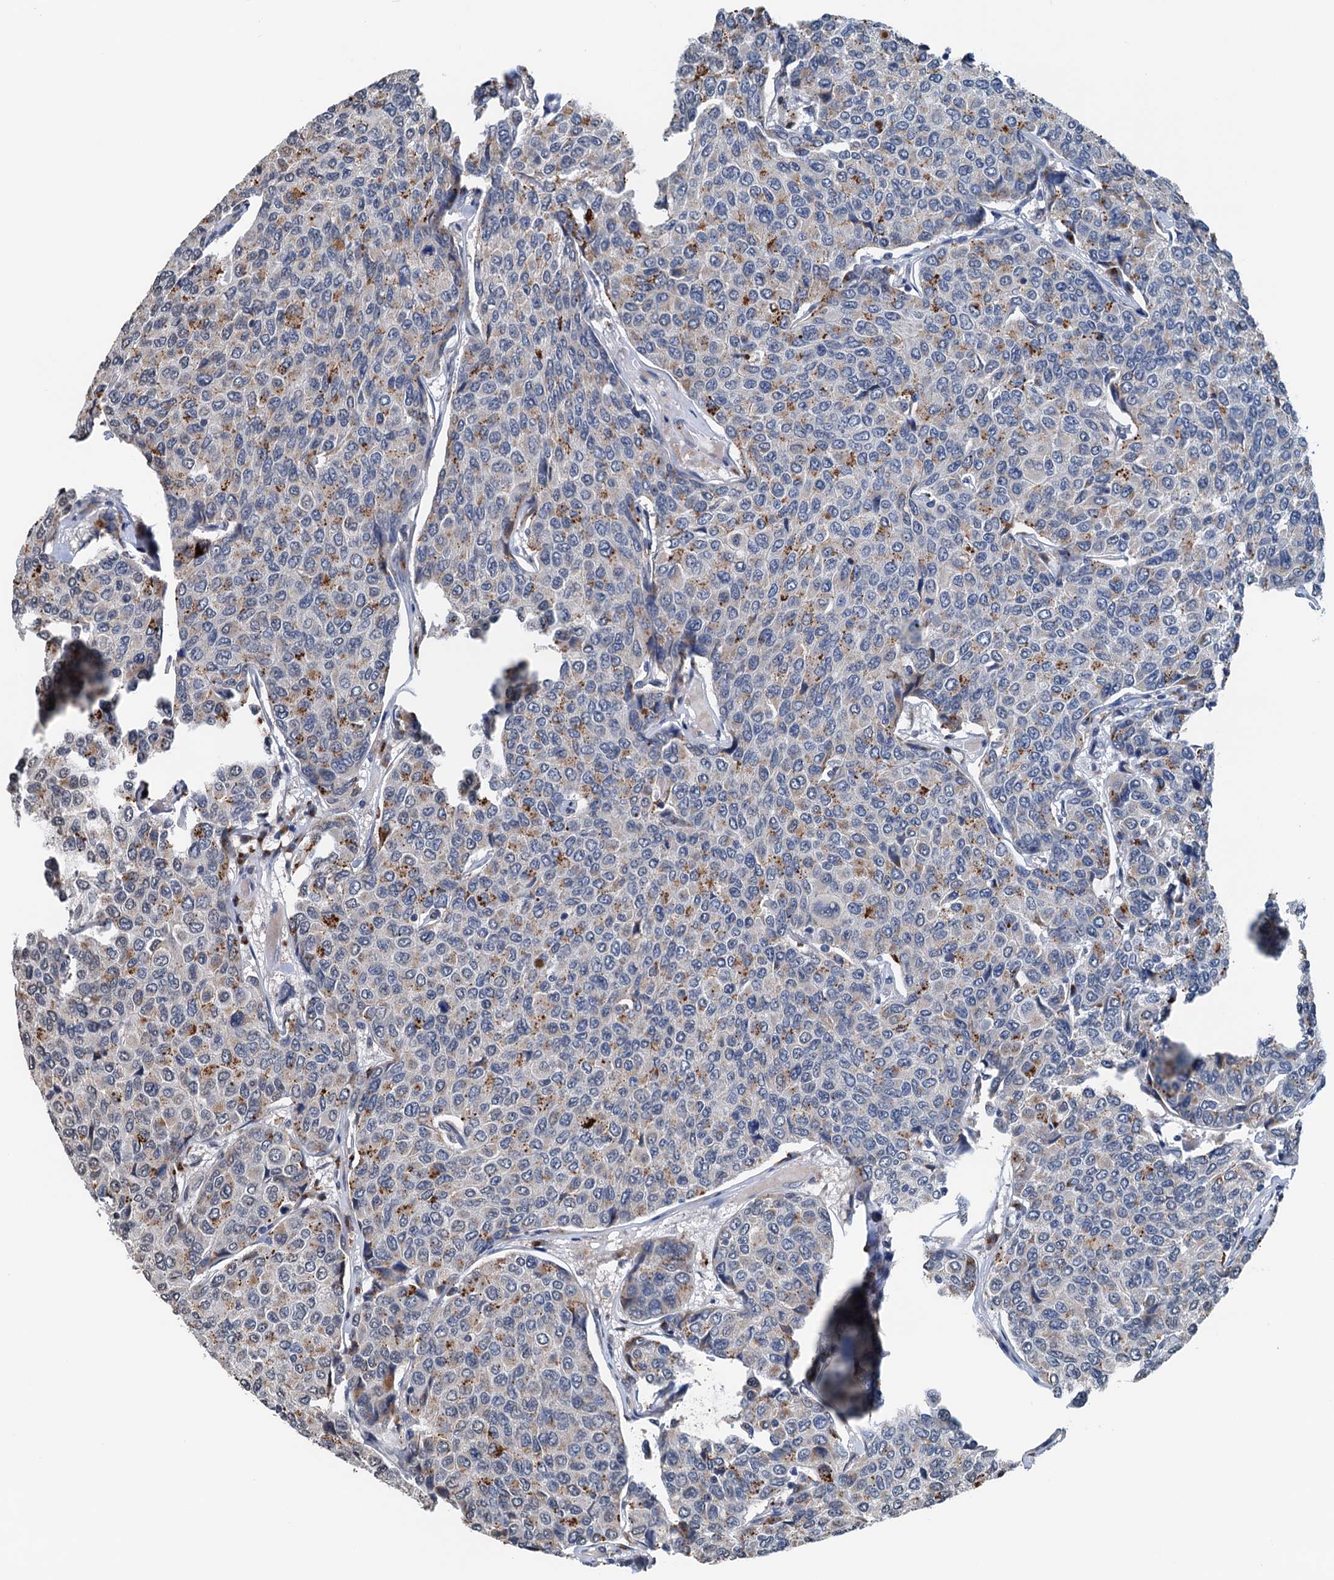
{"staining": {"intensity": "moderate", "quantity": "<25%", "location": "cytoplasmic/membranous"}, "tissue": "breast cancer", "cell_type": "Tumor cells", "image_type": "cancer", "snomed": [{"axis": "morphology", "description": "Duct carcinoma"}, {"axis": "topography", "description": "Breast"}], "caption": "An IHC image of neoplastic tissue is shown. Protein staining in brown labels moderate cytoplasmic/membranous positivity in breast intraductal carcinoma within tumor cells. (DAB IHC, brown staining for protein, blue staining for nuclei).", "gene": "SHLD1", "patient": {"sex": "female", "age": 55}}